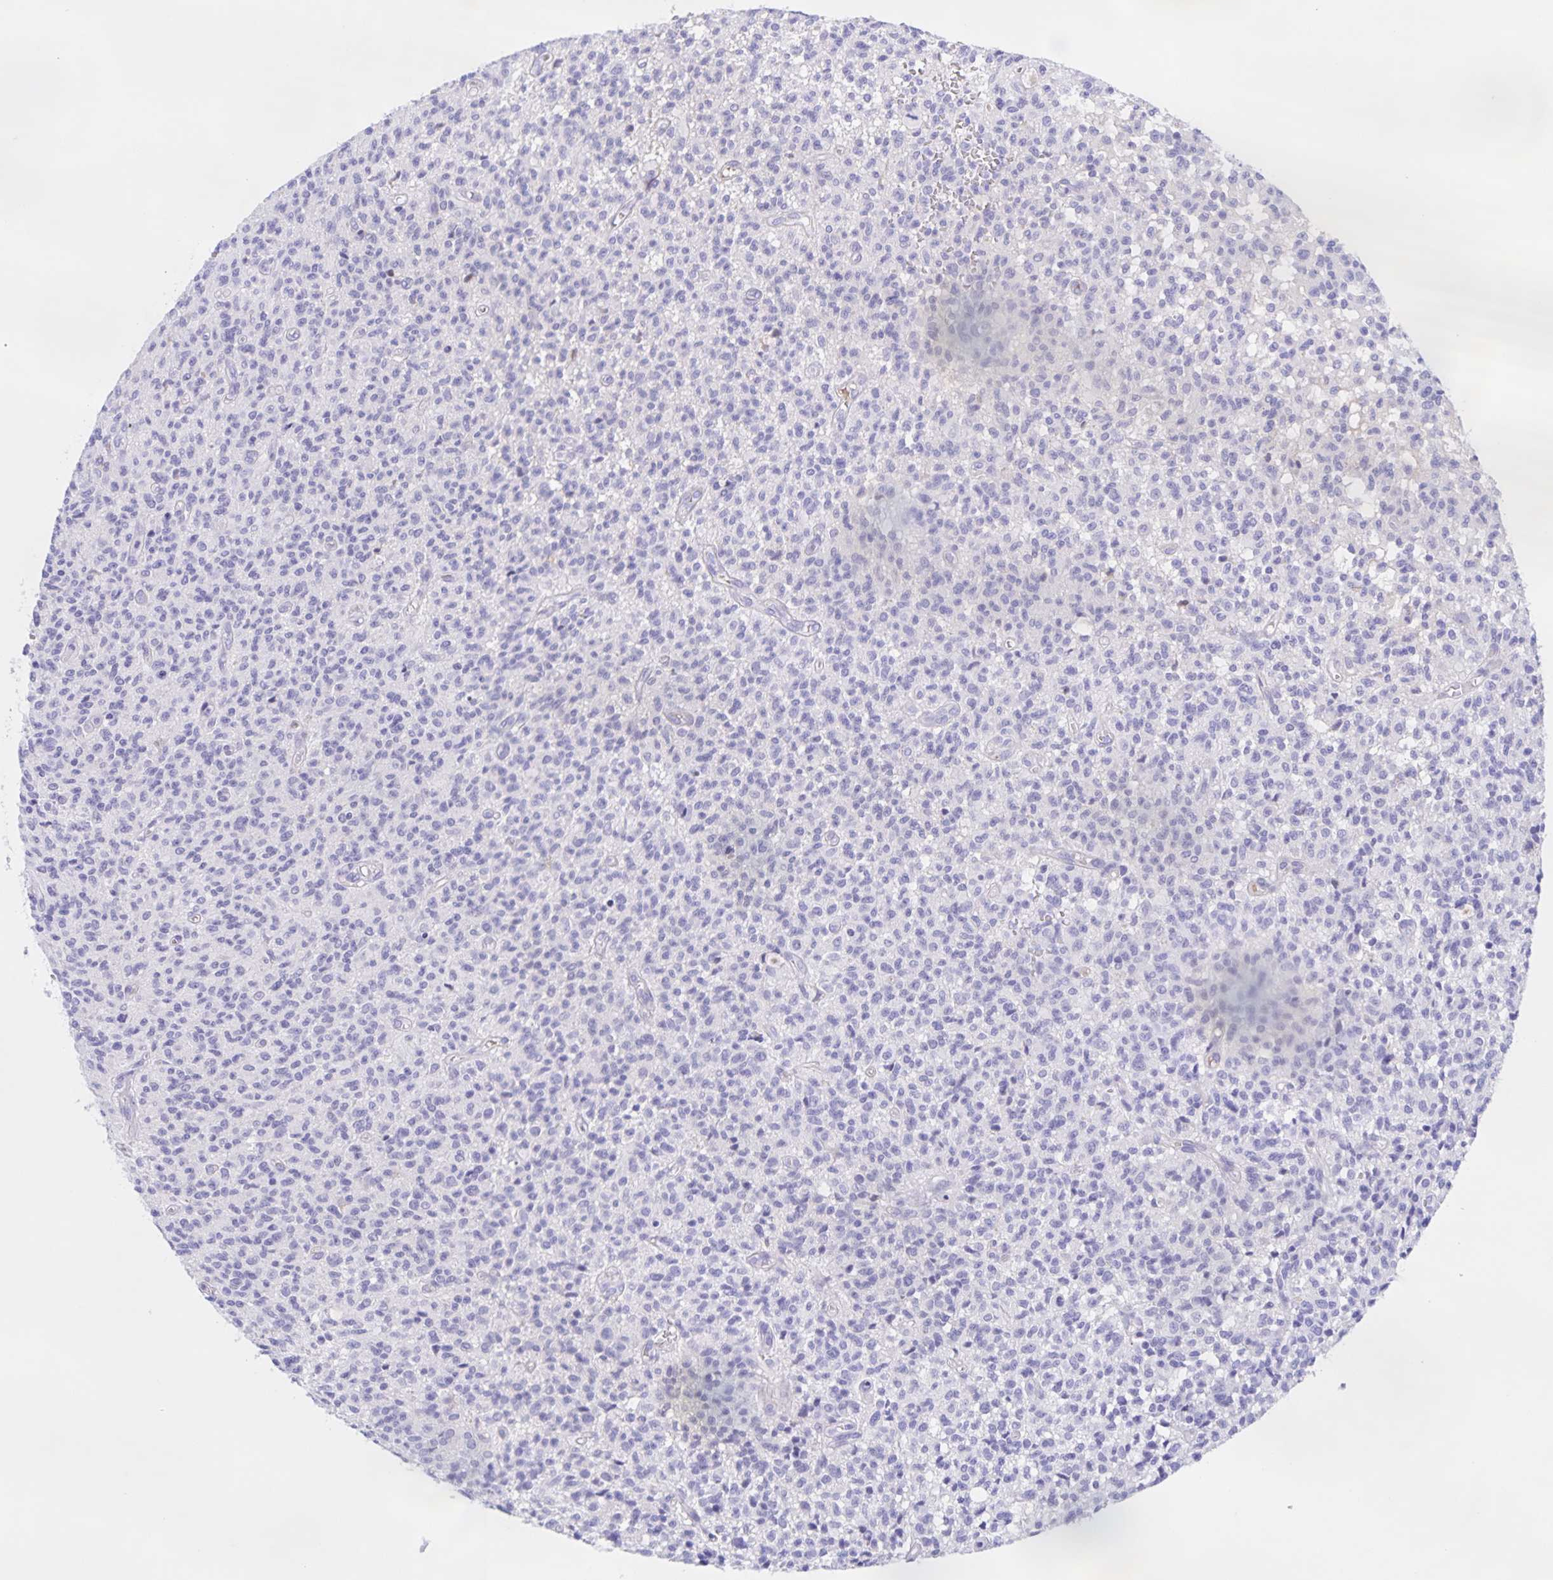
{"staining": {"intensity": "negative", "quantity": "none", "location": "none"}, "tissue": "glioma", "cell_type": "Tumor cells", "image_type": "cancer", "snomed": [{"axis": "morphology", "description": "Glioma, malignant, Low grade"}, {"axis": "topography", "description": "Brain"}], "caption": "DAB immunohistochemical staining of low-grade glioma (malignant) exhibits no significant positivity in tumor cells.", "gene": "CATSPER4", "patient": {"sex": "male", "age": 64}}